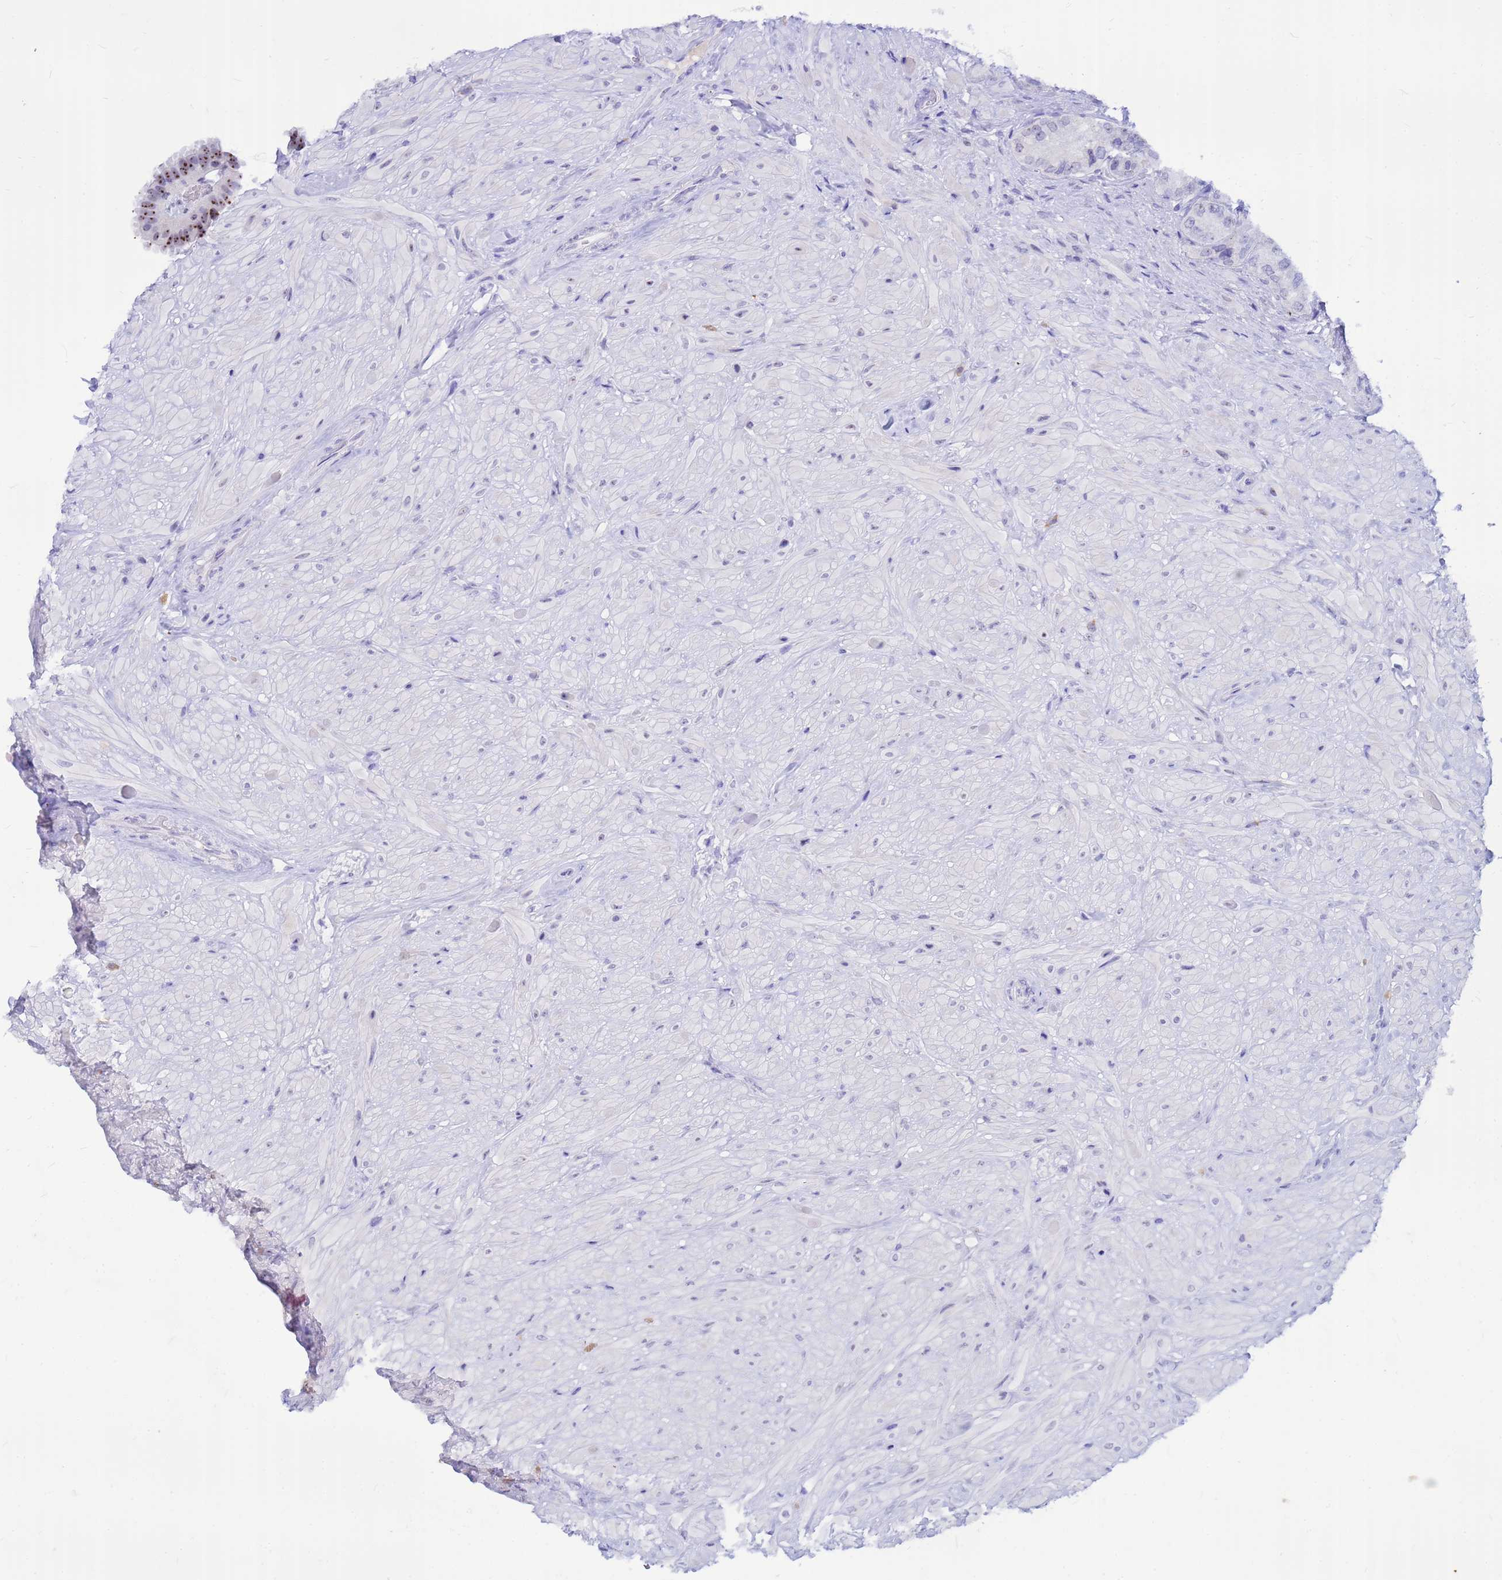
{"staining": {"intensity": "moderate", "quantity": "<25%", "location": "nuclear"}, "tissue": "seminal vesicle", "cell_type": "Glandular cells", "image_type": "normal", "snomed": [{"axis": "morphology", "description": "Normal tissue, NOS"}, {"axis": "topography", "description": "Seminal veicle"}, {"axis": "topography", "description": "Peripheral nerve tissue"}], "caption": "The histopathology image reveals a brown stain indicating the presence of a protein in the nuclear of glandular cells in seminal vesicle.", "gene": "DMRTC2", "patient": {"sex": "male", "age": 67}}